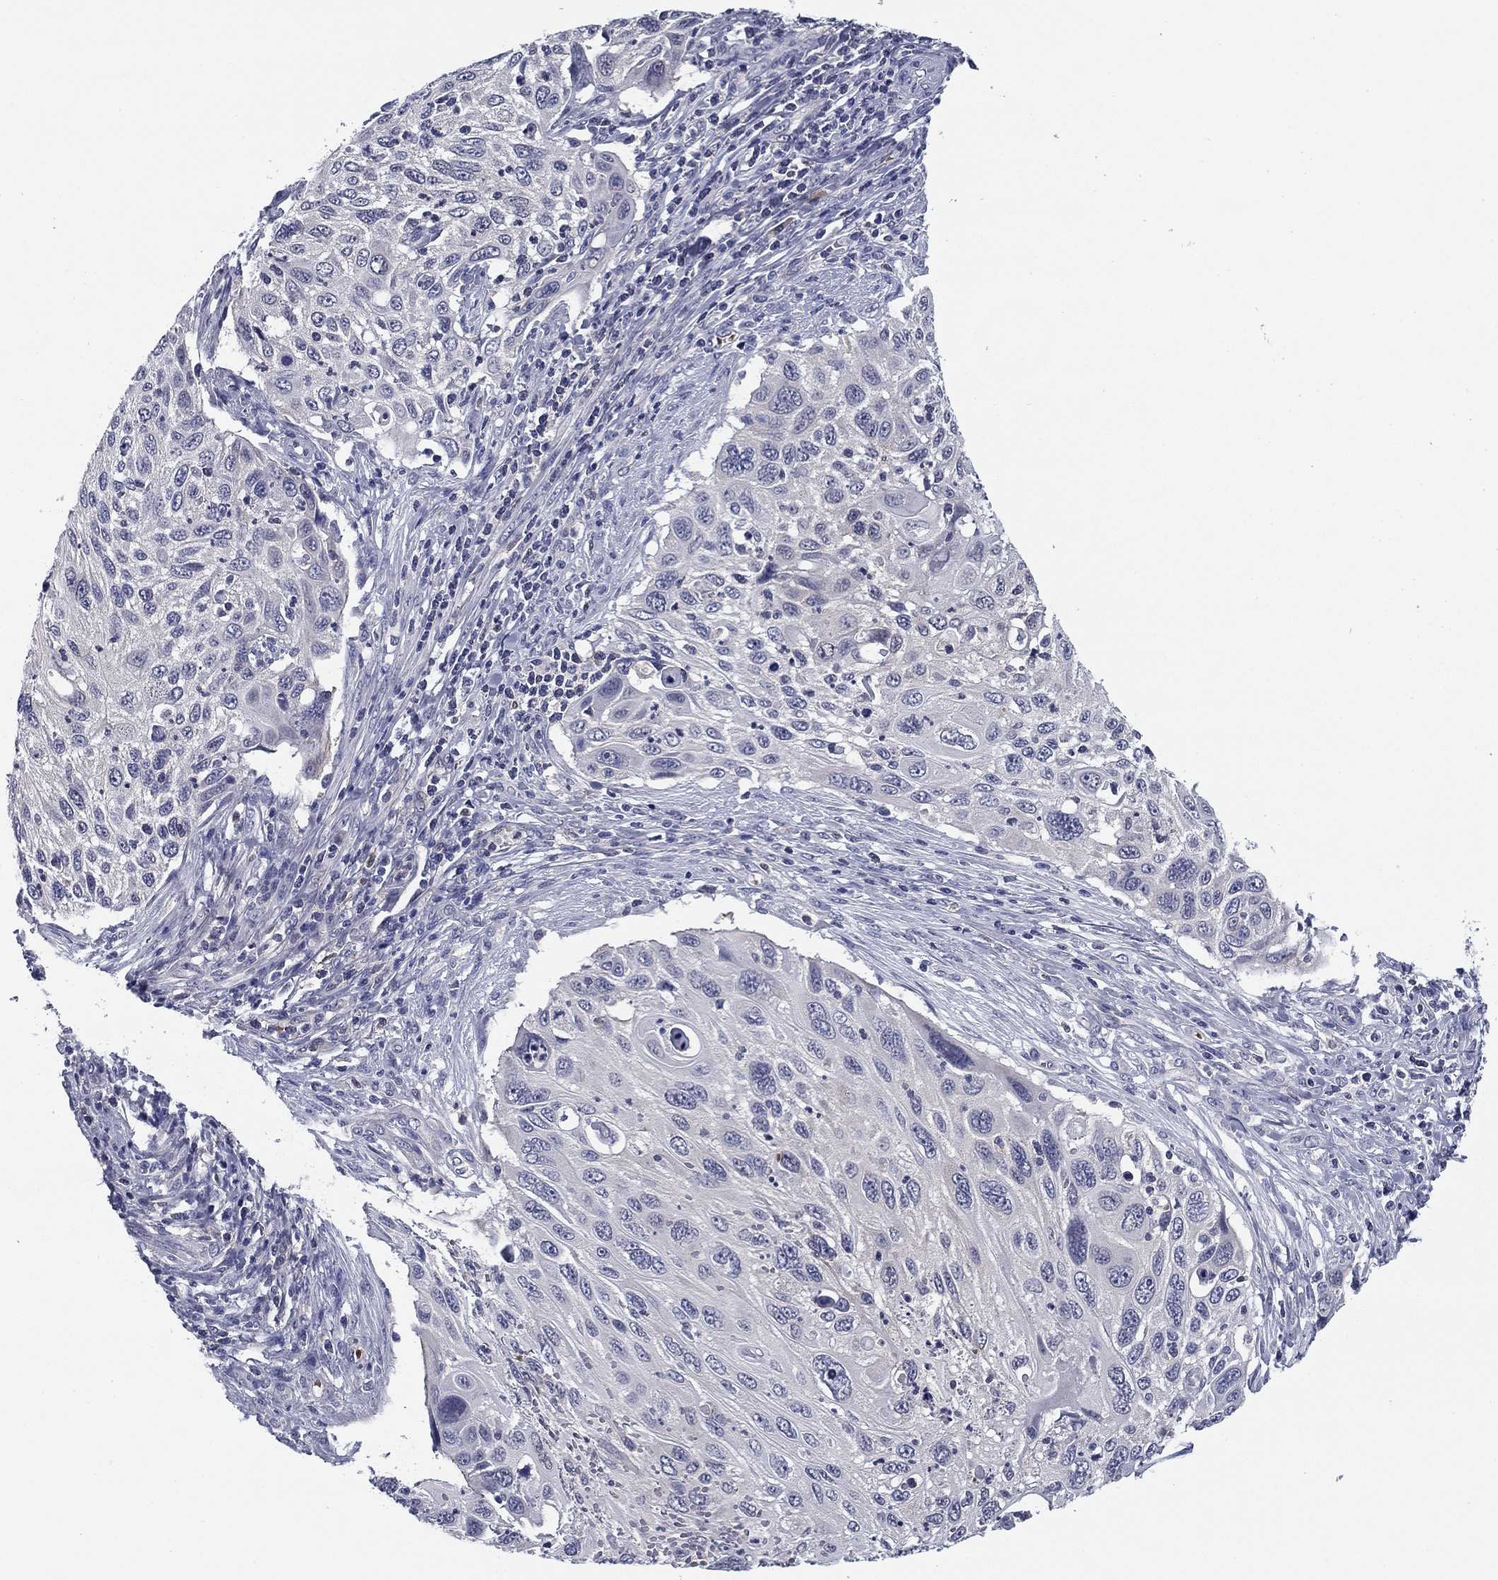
{"staining": {"intensity": "negative", "quantity": "none", "location": "none"}, "tissue": "cervical cancer", "cell_type": "Tumor cells", "image_type": "cancer", "snomed": [{"axis": "morphology", "description": "Squamous cell carcinoma, NOS"}, {"axis": "topography", "description": "Cervix"}], "caption": "Protein analysis of cervical cancer reveals no significant positivity in tumor cells.", "gene": "REXO5", "patient": {"sex": "female", "age": 70}}